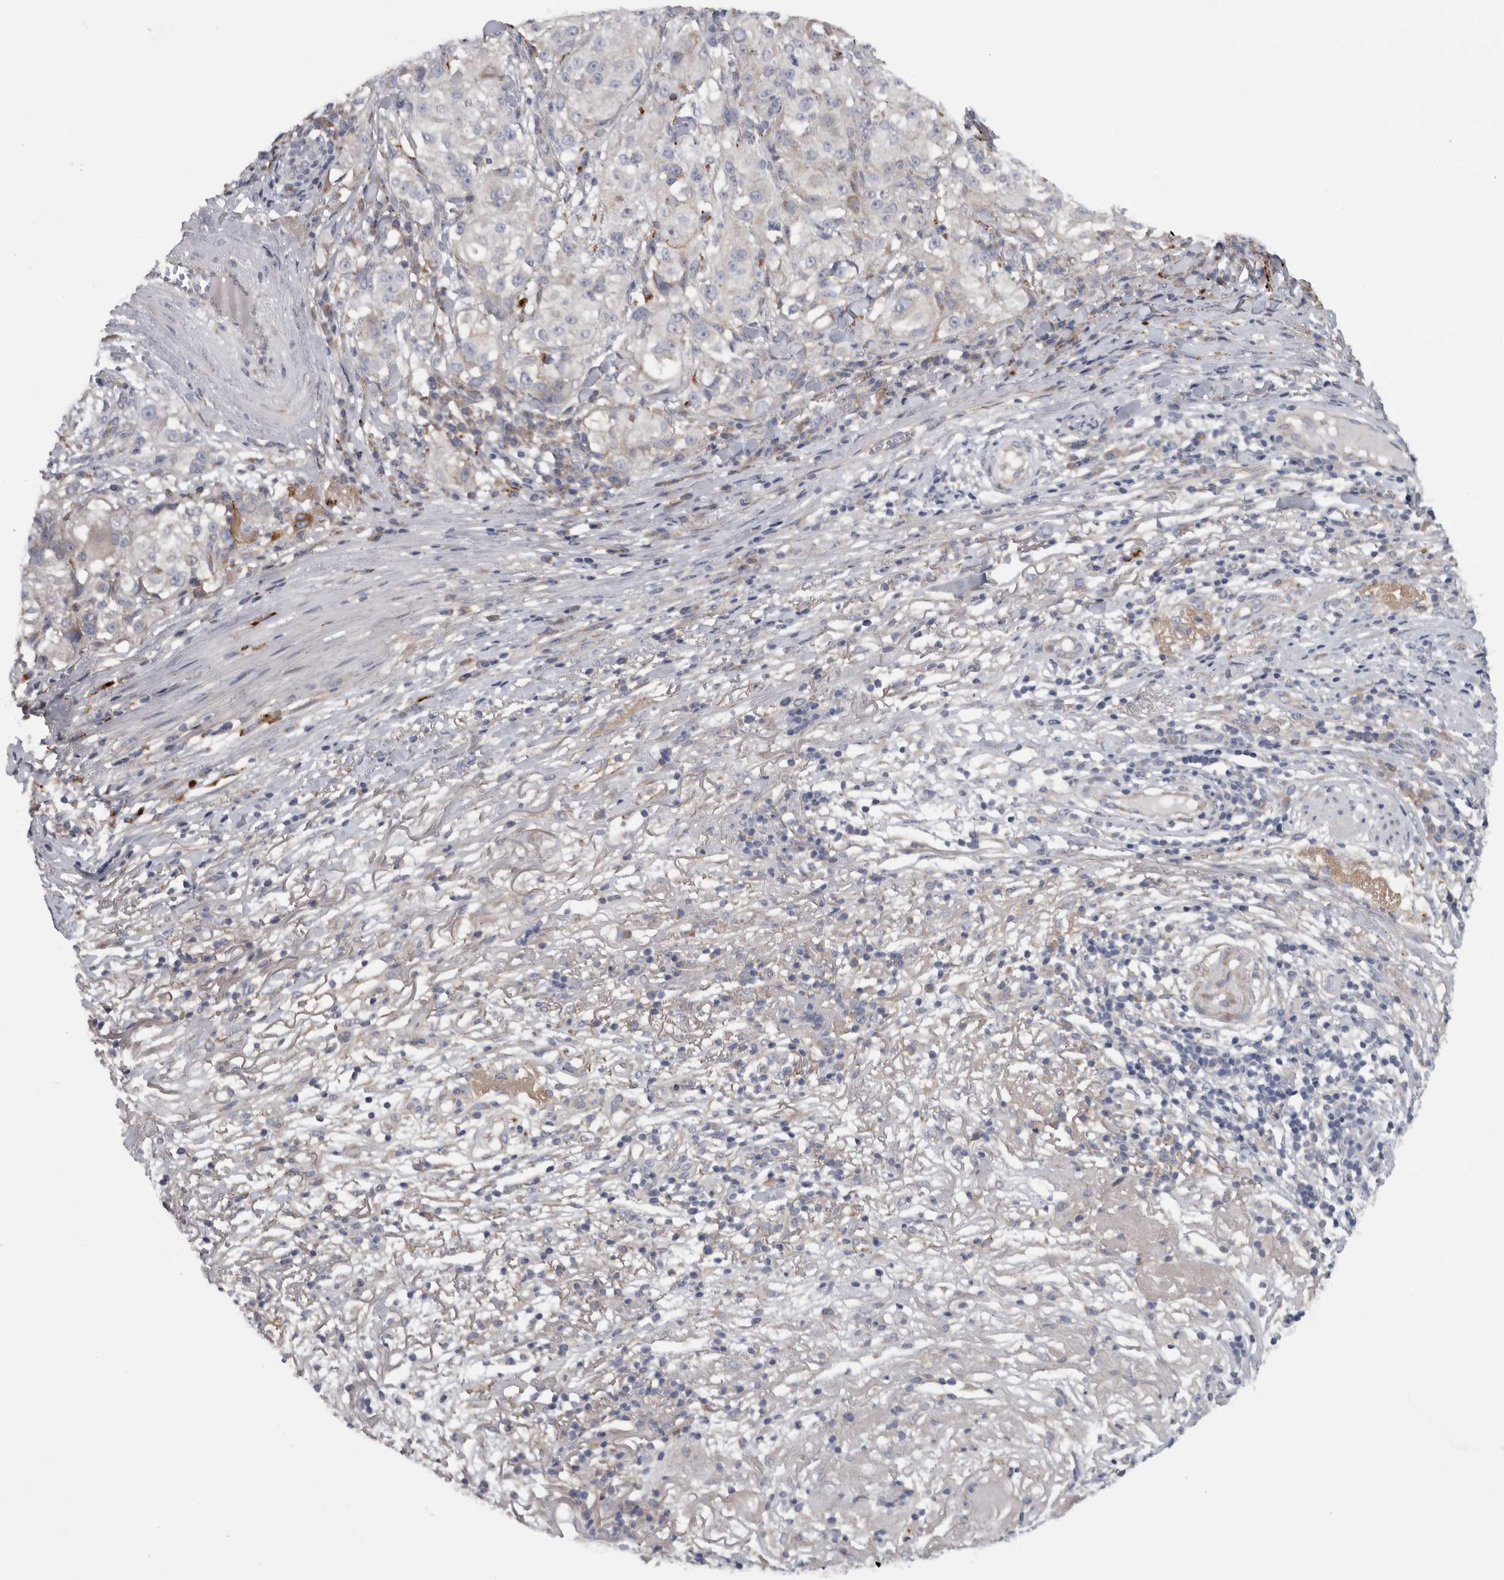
{"staining": {"intensity": "negative", "quantity": "none", "location": "none"}, "tissue": "melanoma", "cell_type": "Tumor cells", "image_type": "cancer", "snomed": [{"axis": "morphology", "description": "Necrosis, NOS"}, {"axis": "morphology", "description": "Malignant melanoma, NOS"}, {"axis": "topography", "description": "Skin"}], "caption": "Immunohistochemistry (IHC) micrograph of neoplastic tissue: human melanoma stained with DAB (3,3'-diaminobenzidine) displays no significant protein staining in tumor cells.", "gene": "ATXN2", "patient": {"sex": "female", "age": 87}}